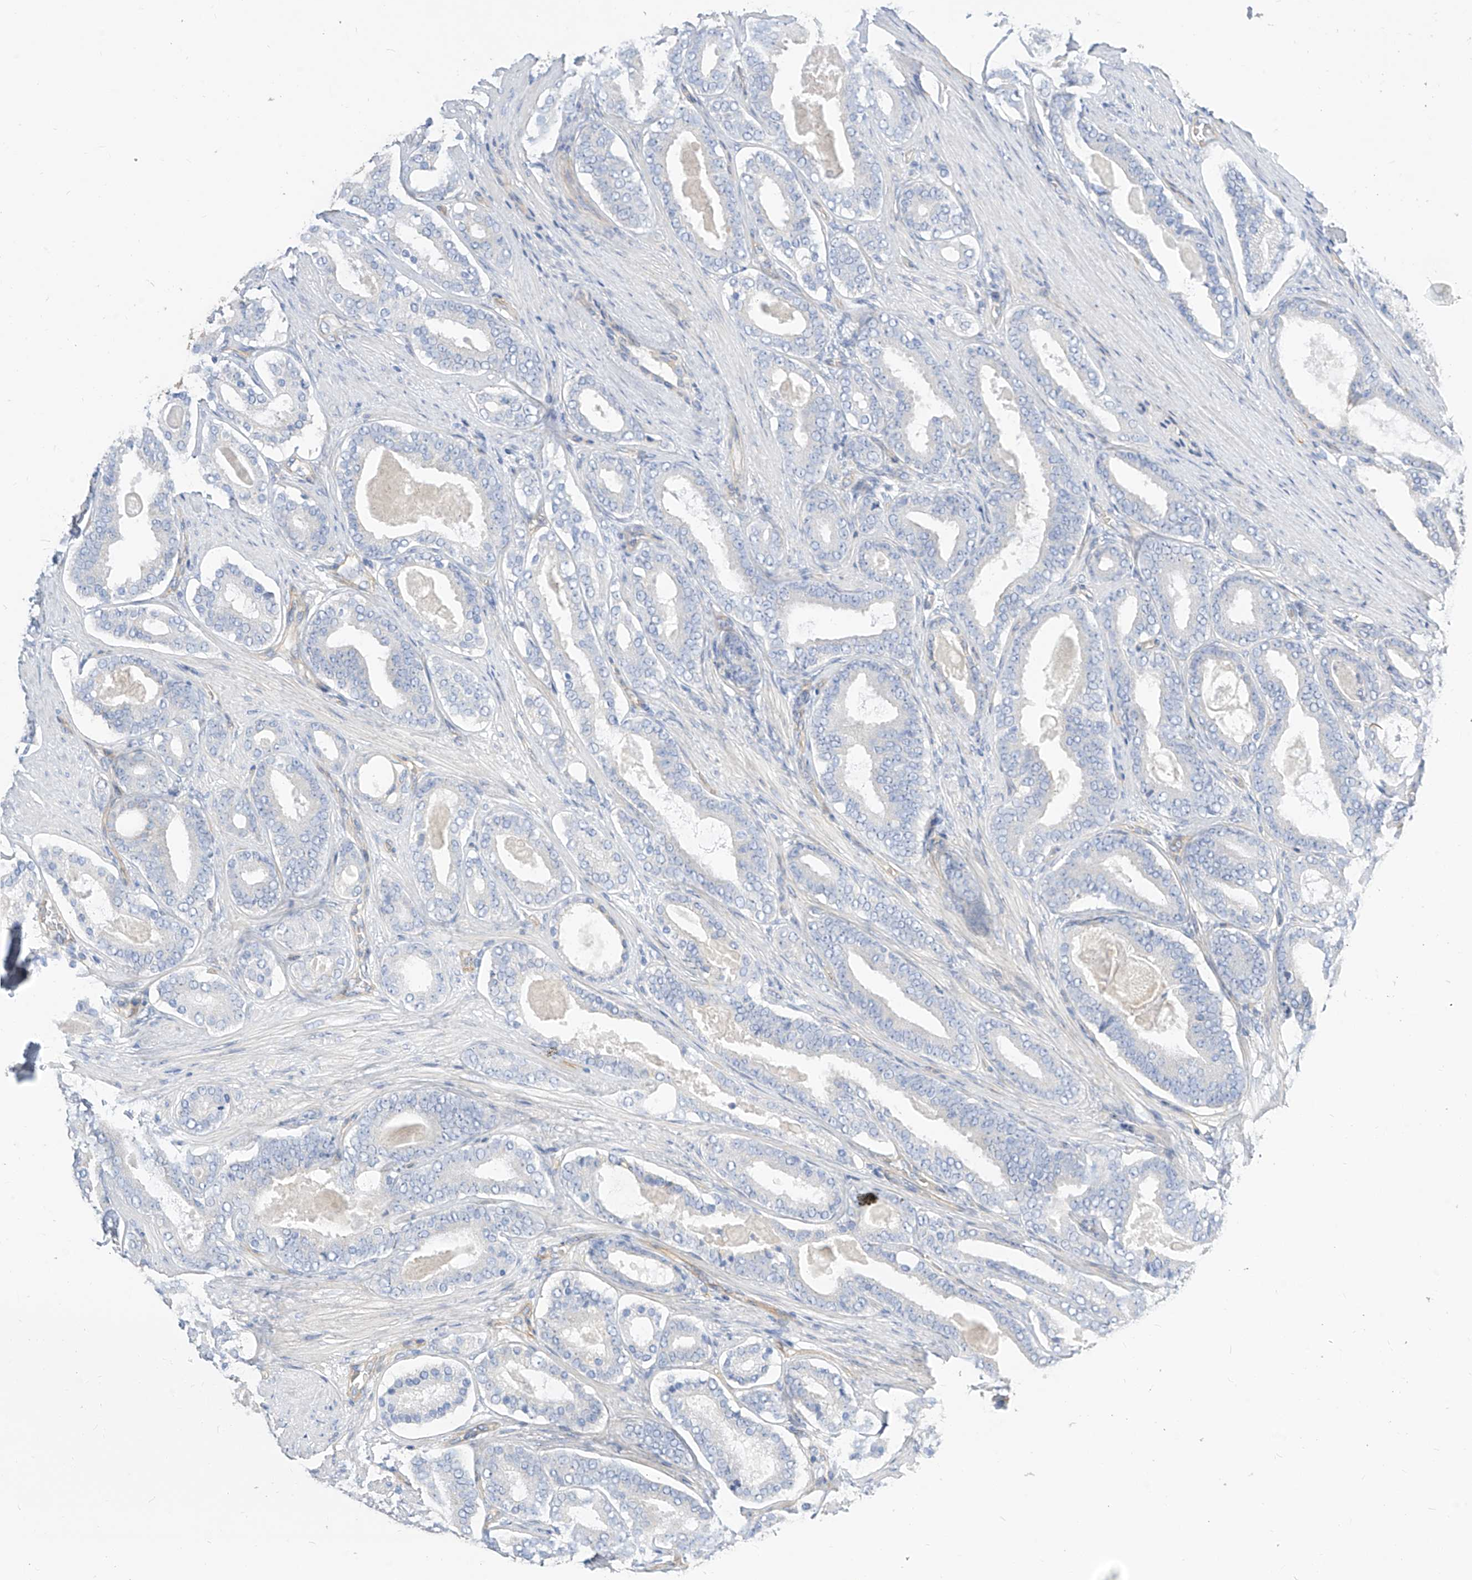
{"staining": {"intensity": "negative", "quantity": "none", "location": "none"}, "tissue": "prostate cancer", "cell_type": "Tumor cells", "image_type": "cancer", "snomed": [{"axis": "morphology", "description": "Adenocarcinoma, High grade"}, {"axis": "topography", "description": "Prostate"}], "caption": "Immunohistochemistry of human prostate cancer displays no staining in tumor cells.", "gene": "SCGB2A1", "patient": {"sex": "male", "age": 60}}